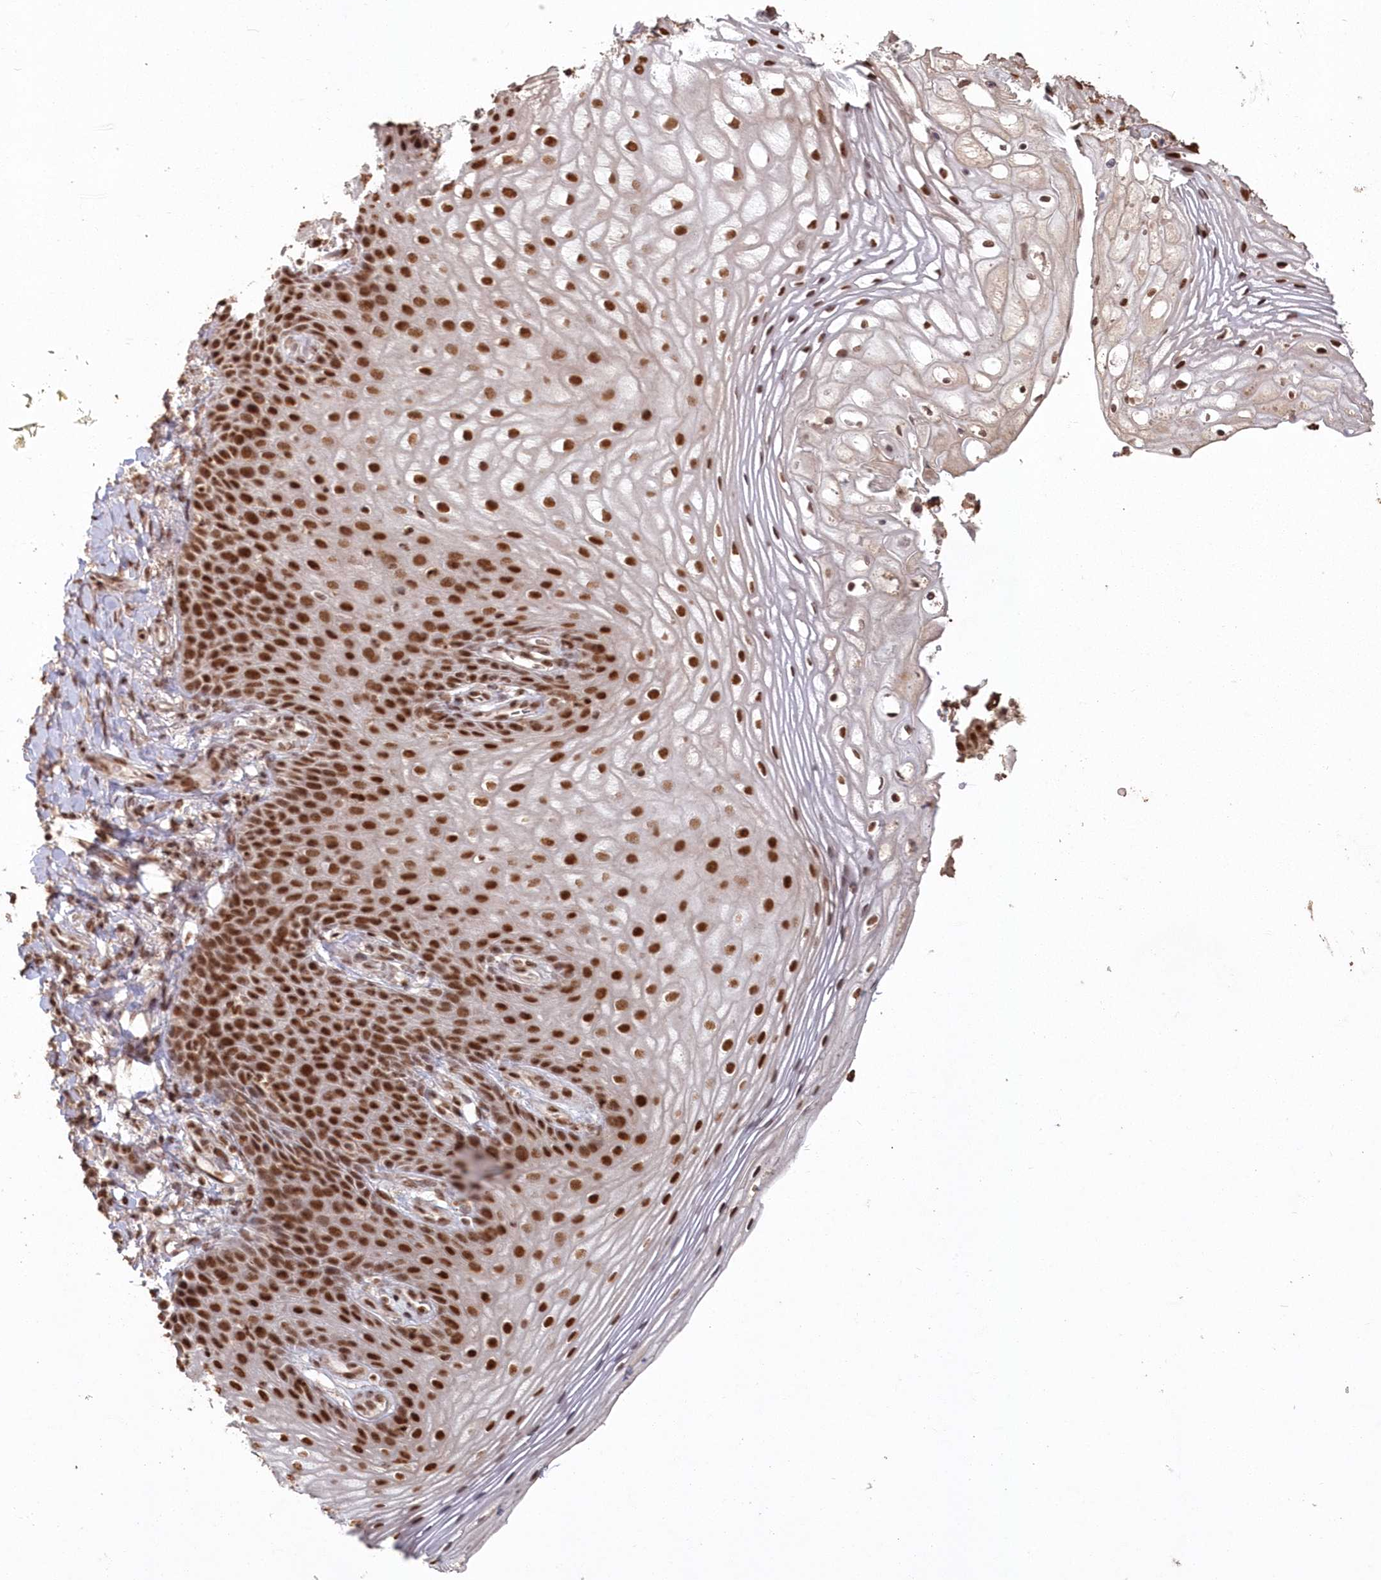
{"staining": {"intensity": "strong", "quantity": ">75%", "location": "nuclear"}, "tissue": "vagina", "cell_type": "Squamous epithelial cells", "image_type": "normal", "snomed": [{"axis": "morphology", "description": "Normal tissue, NOS"}, {"axis": "topography", "description": "Vagina"}], "caption": "DAB immunohistochemical staining of benign human vagina reveals strong nuclear protein expression in approximately >75% of squamous epithelial cells.", "gene": "PDS5A", "patient": {"sex": "female", "age": 60}}